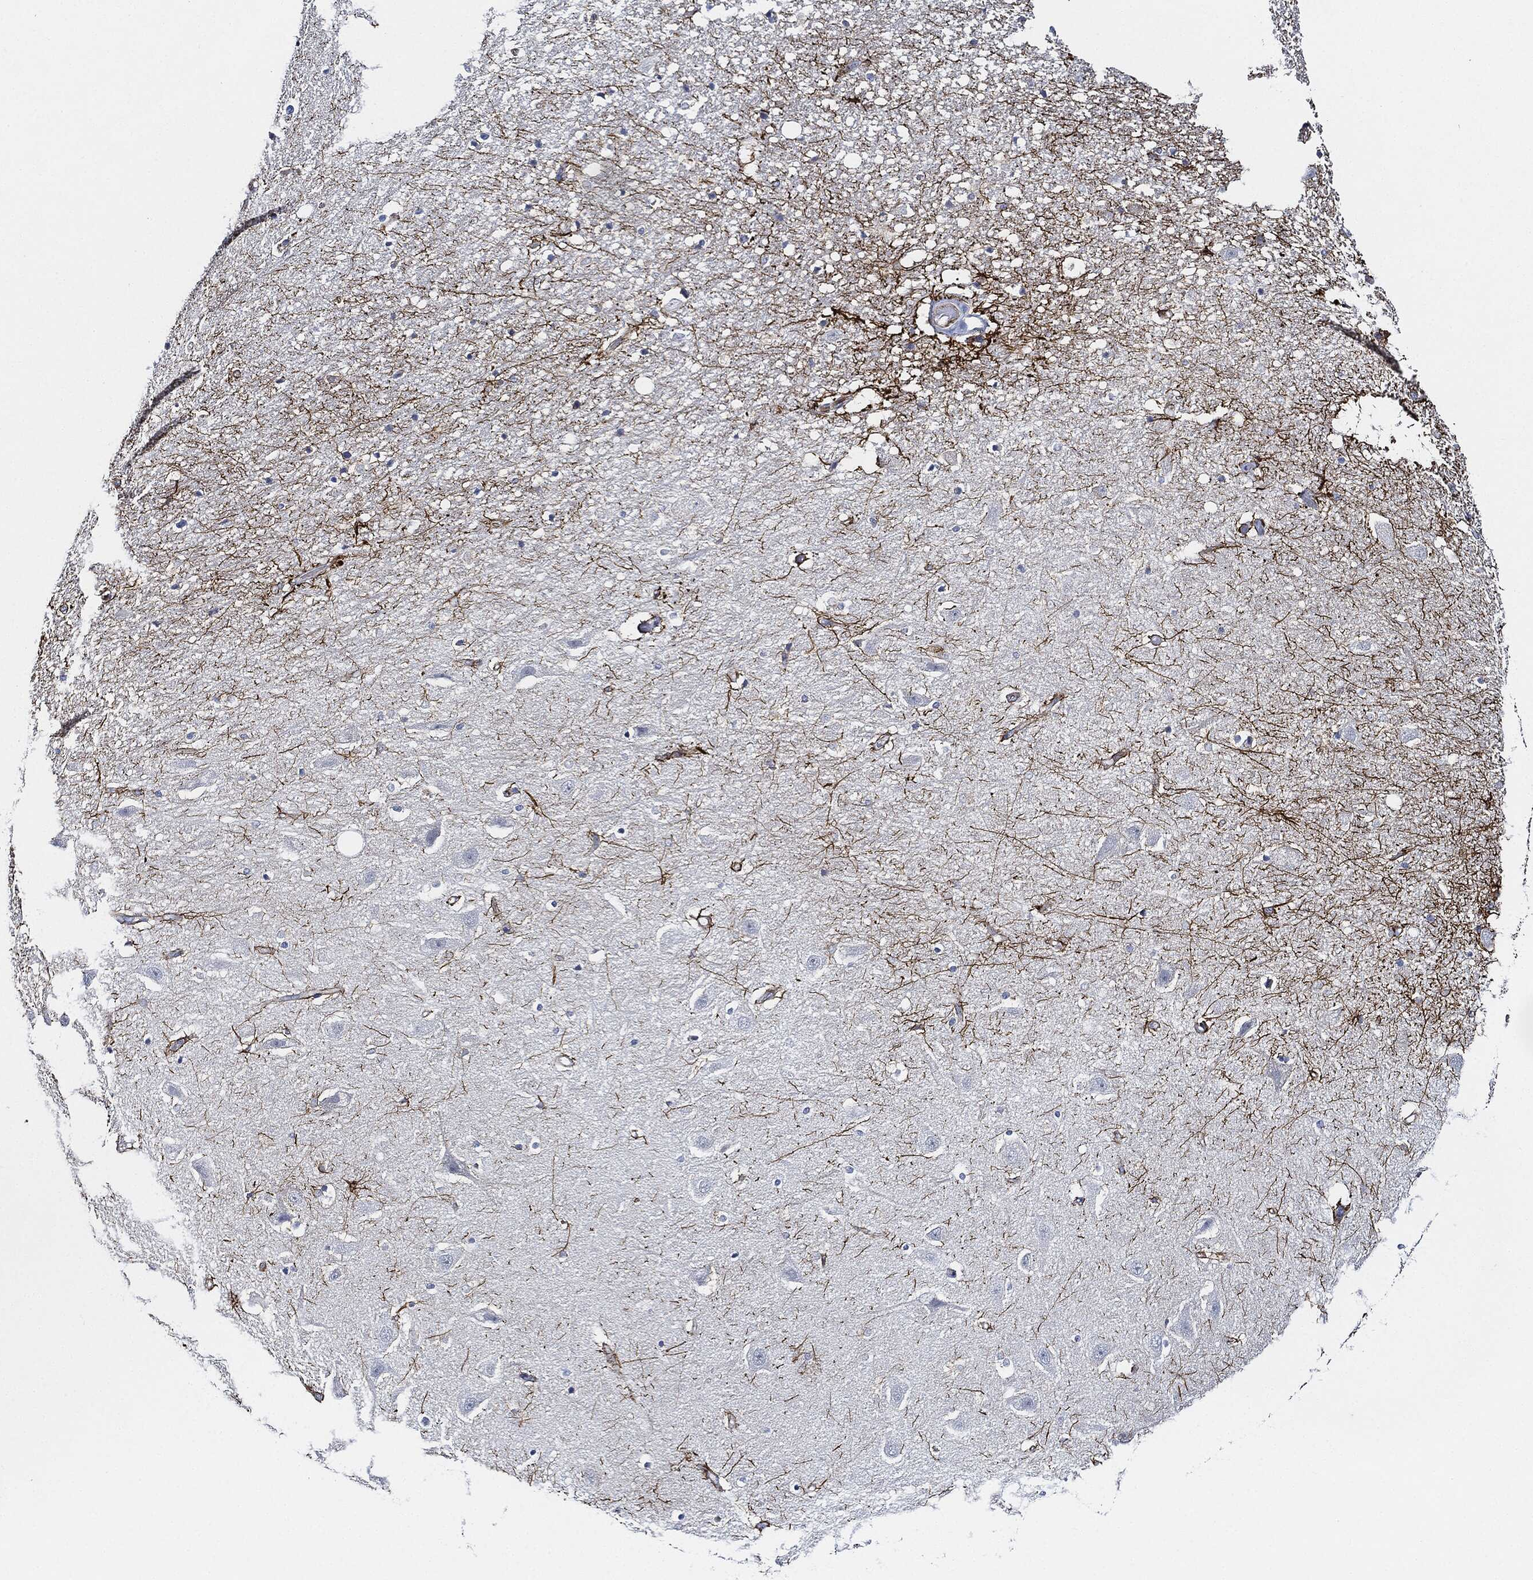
{"staining": {"intensity": "strong", "quantity": "<25%", "location": "cytoplasmic/membranous"}, "tissue": "hippocampus", "cell_type": "Glial cells", "image_type": "normal", "snomed": [{"axis": "morphology", "description": "Normal tissue, NOS"}, {"axis": "topography", "description": "Hippocampus"}], "caption": "Immunohistochemical staining of normal hippocampus reveals medium levels of strong cytoplasmic/membranous expression in about <25% of glial cells. (DAB (3,3'-diaminobenzidine) = brown stain, brightfield microscopy at high magnification).", "gene": "THSD1", "patient": {"sex": "male", "age": 49}}